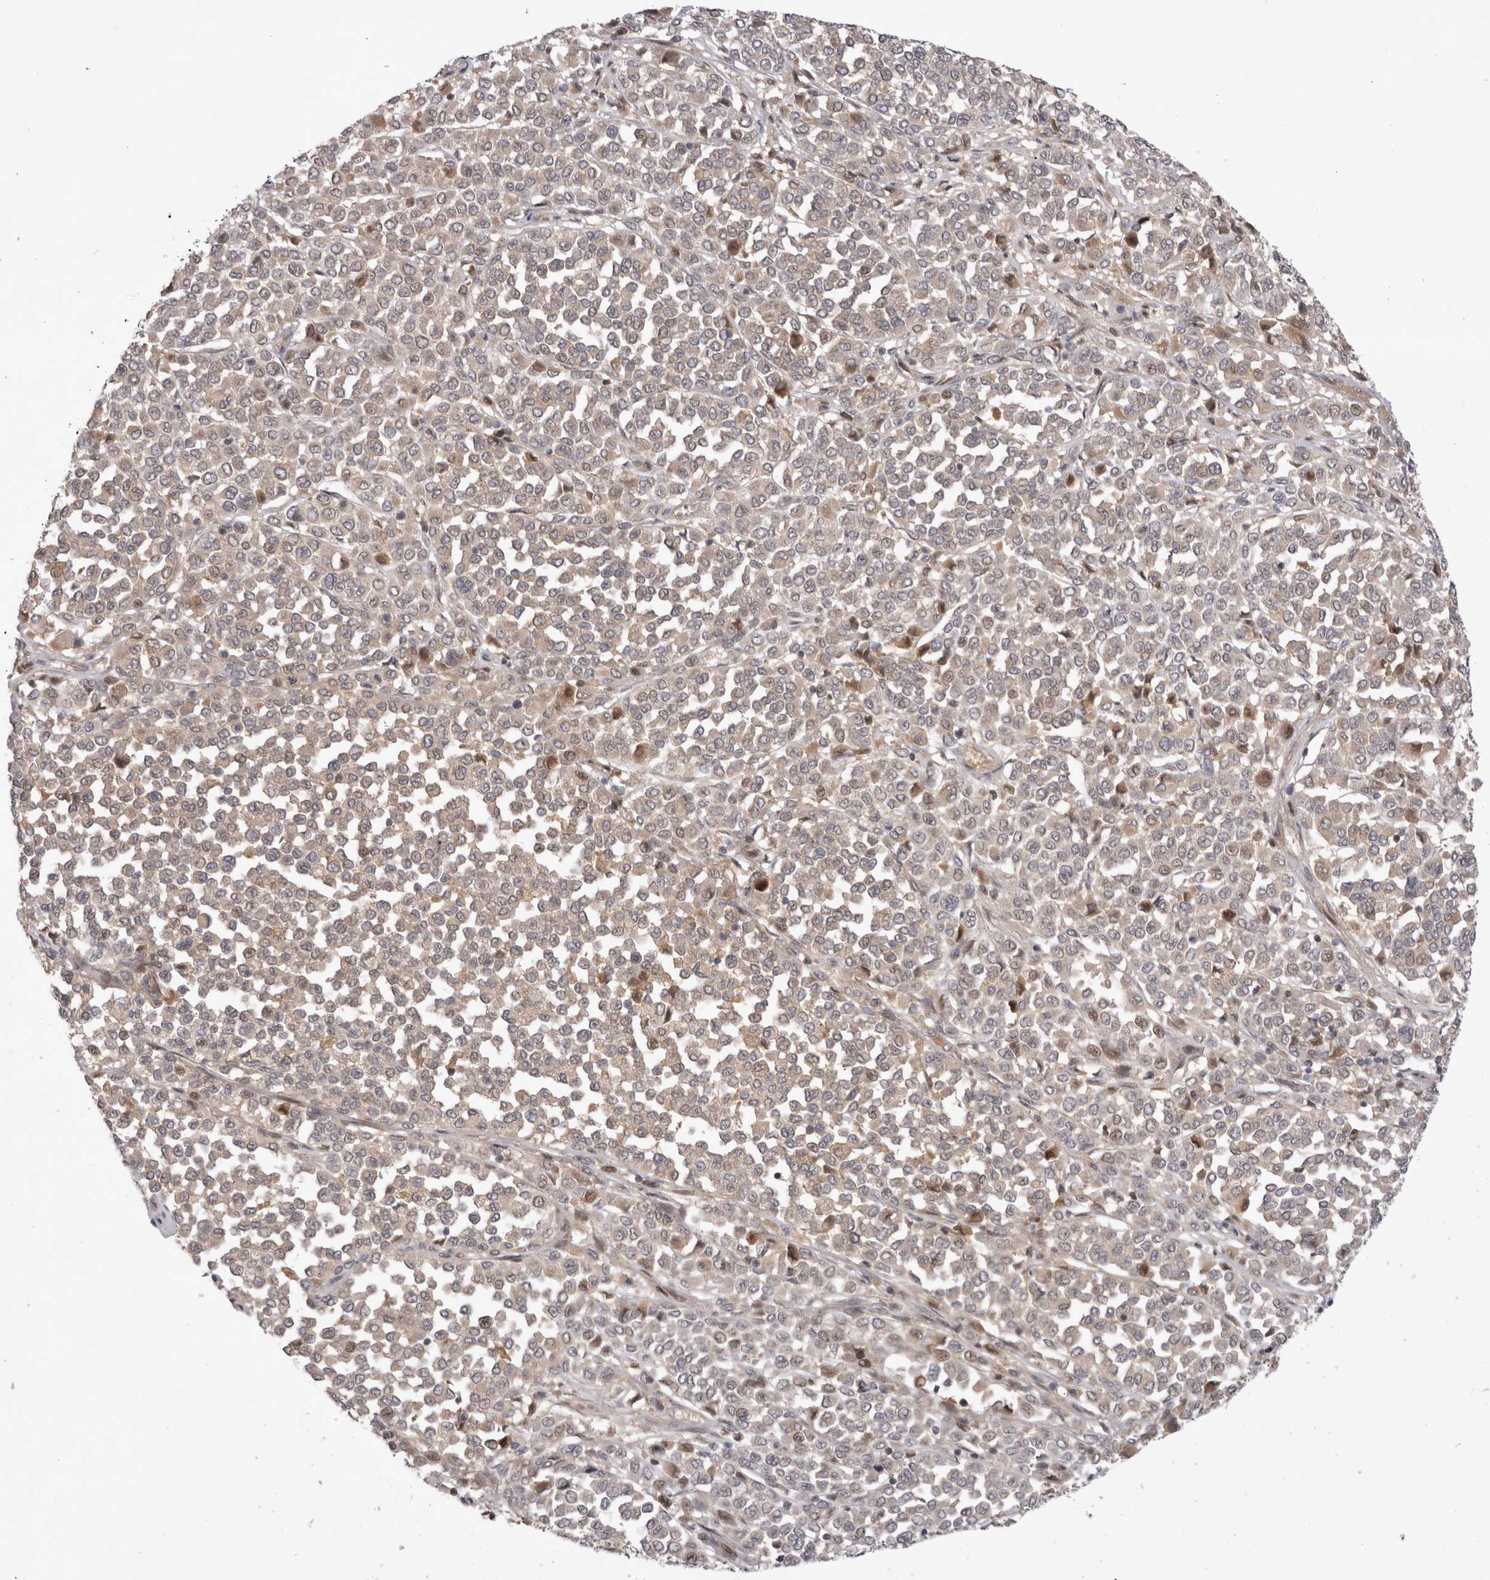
{"staining": {"intensity": "weak", "quantity": "25%-75%", "location": "cytoplasmic/membranous,nuclear"}, "tissue": "melanoma", "cell_type": "Tumor cells", "image_type": "cancer", "snomed": [{"axis": "morphology", "description": "Malignant melanoma, Metastatic site"}, {"axis": "topography", "description": "Pancreas"}], "caption": "An image of melanoma stained for a protein displays weak cytoplasmic/membranous and nuclear brown staining in tumor cells.", "gene": "PLEKHM1", "patient": {"sex": "female", "age": 30}}